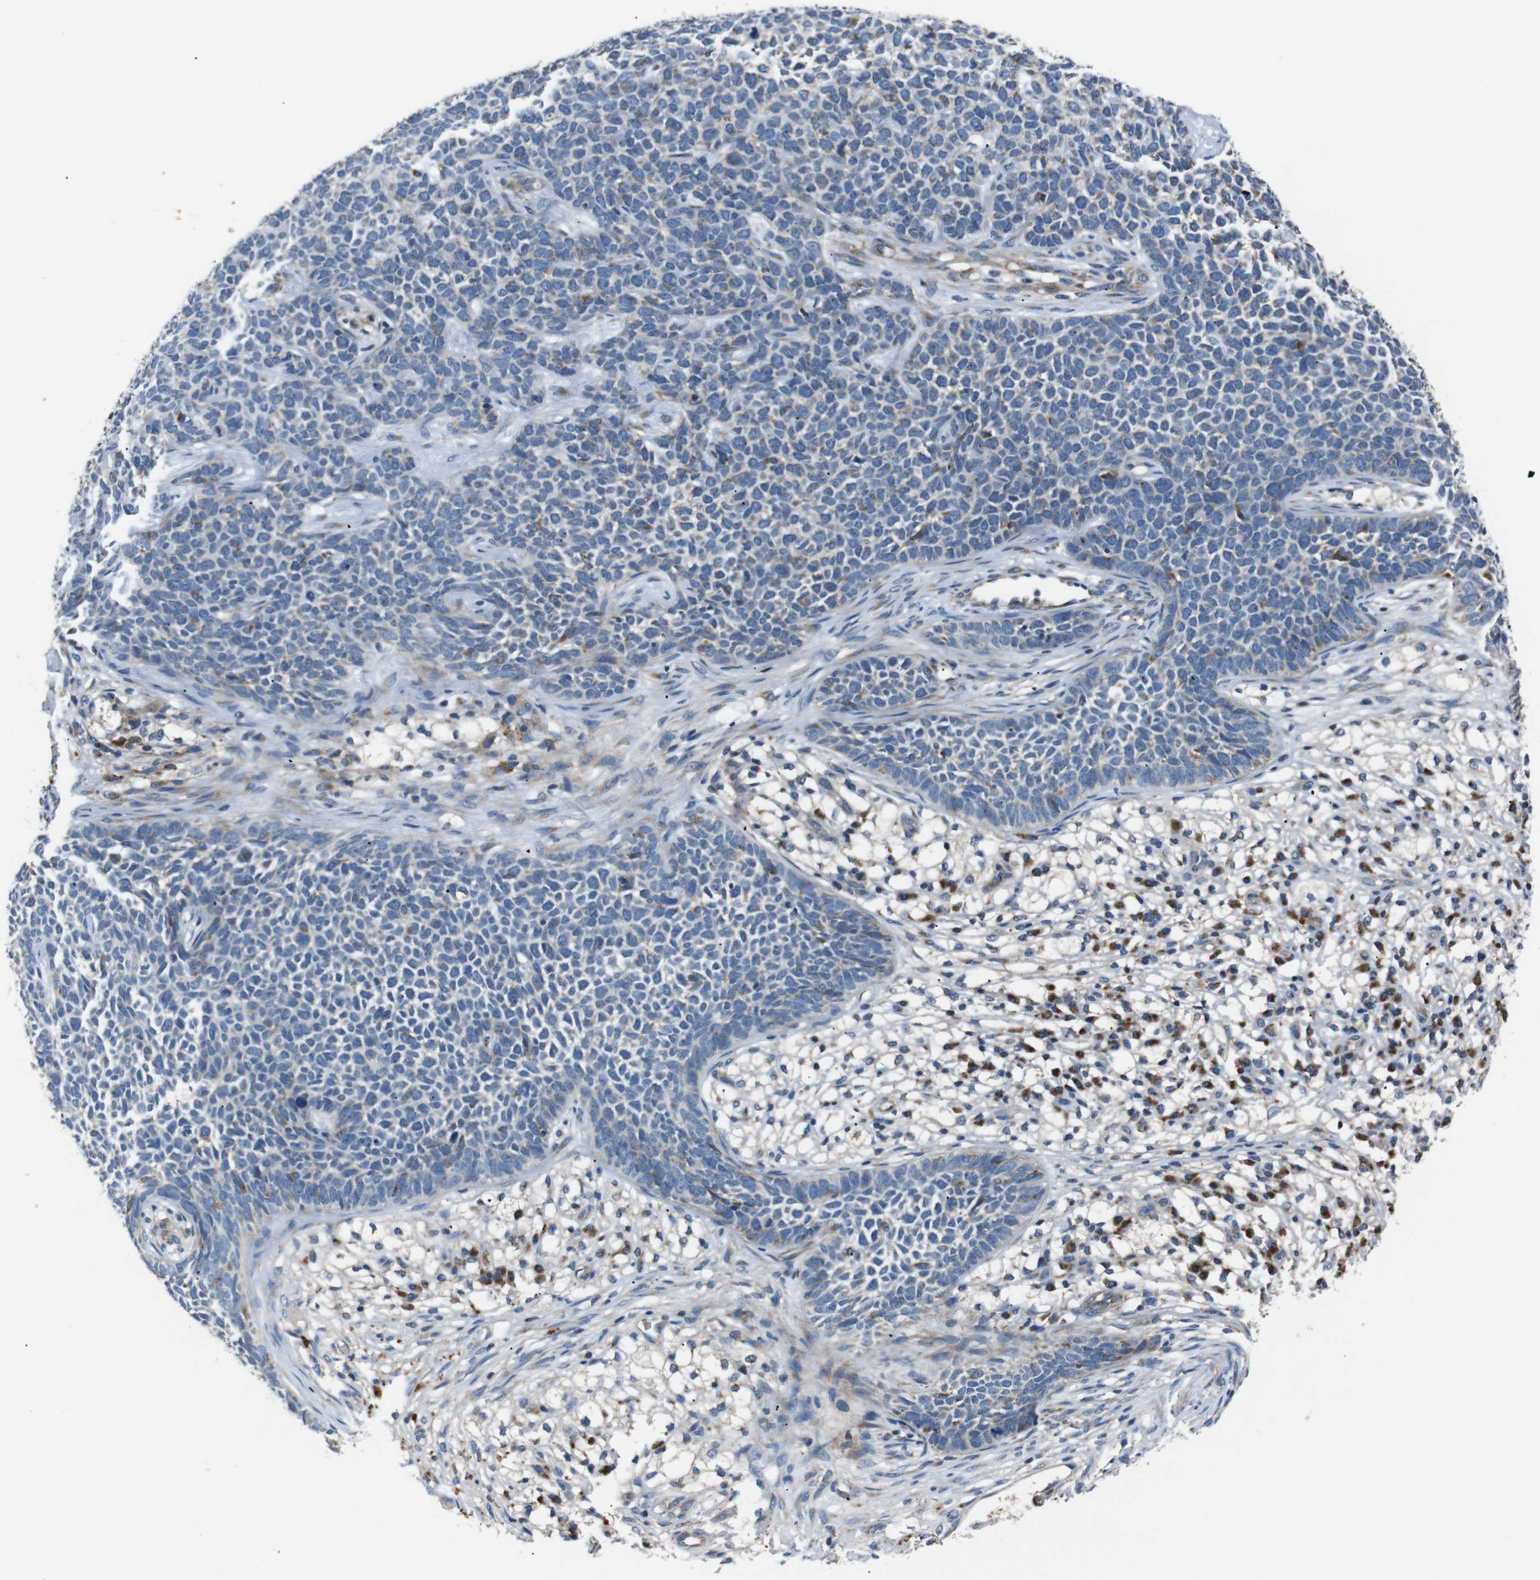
{"staining": {"intensity": "weak", "quantity": "<25%", "location": "cytoplasmic/membranous"}, "tissue": "skin cancer", "cell_type": "Tumor cells", "image_type": "cancer", "snomed": [{"axis": "morphology", "description": "Basal cell carcinoma"}, {"axis": "topography", "description": "Skin"}], "caption": "This is a histopathology image of immunohistochemistry (IHC) staining of skin cancer (basal cell carcinoma), which shows no positivity in tumor cells.", "gene": "NETO2", "patient": {"sex": "female", "age": 84}}